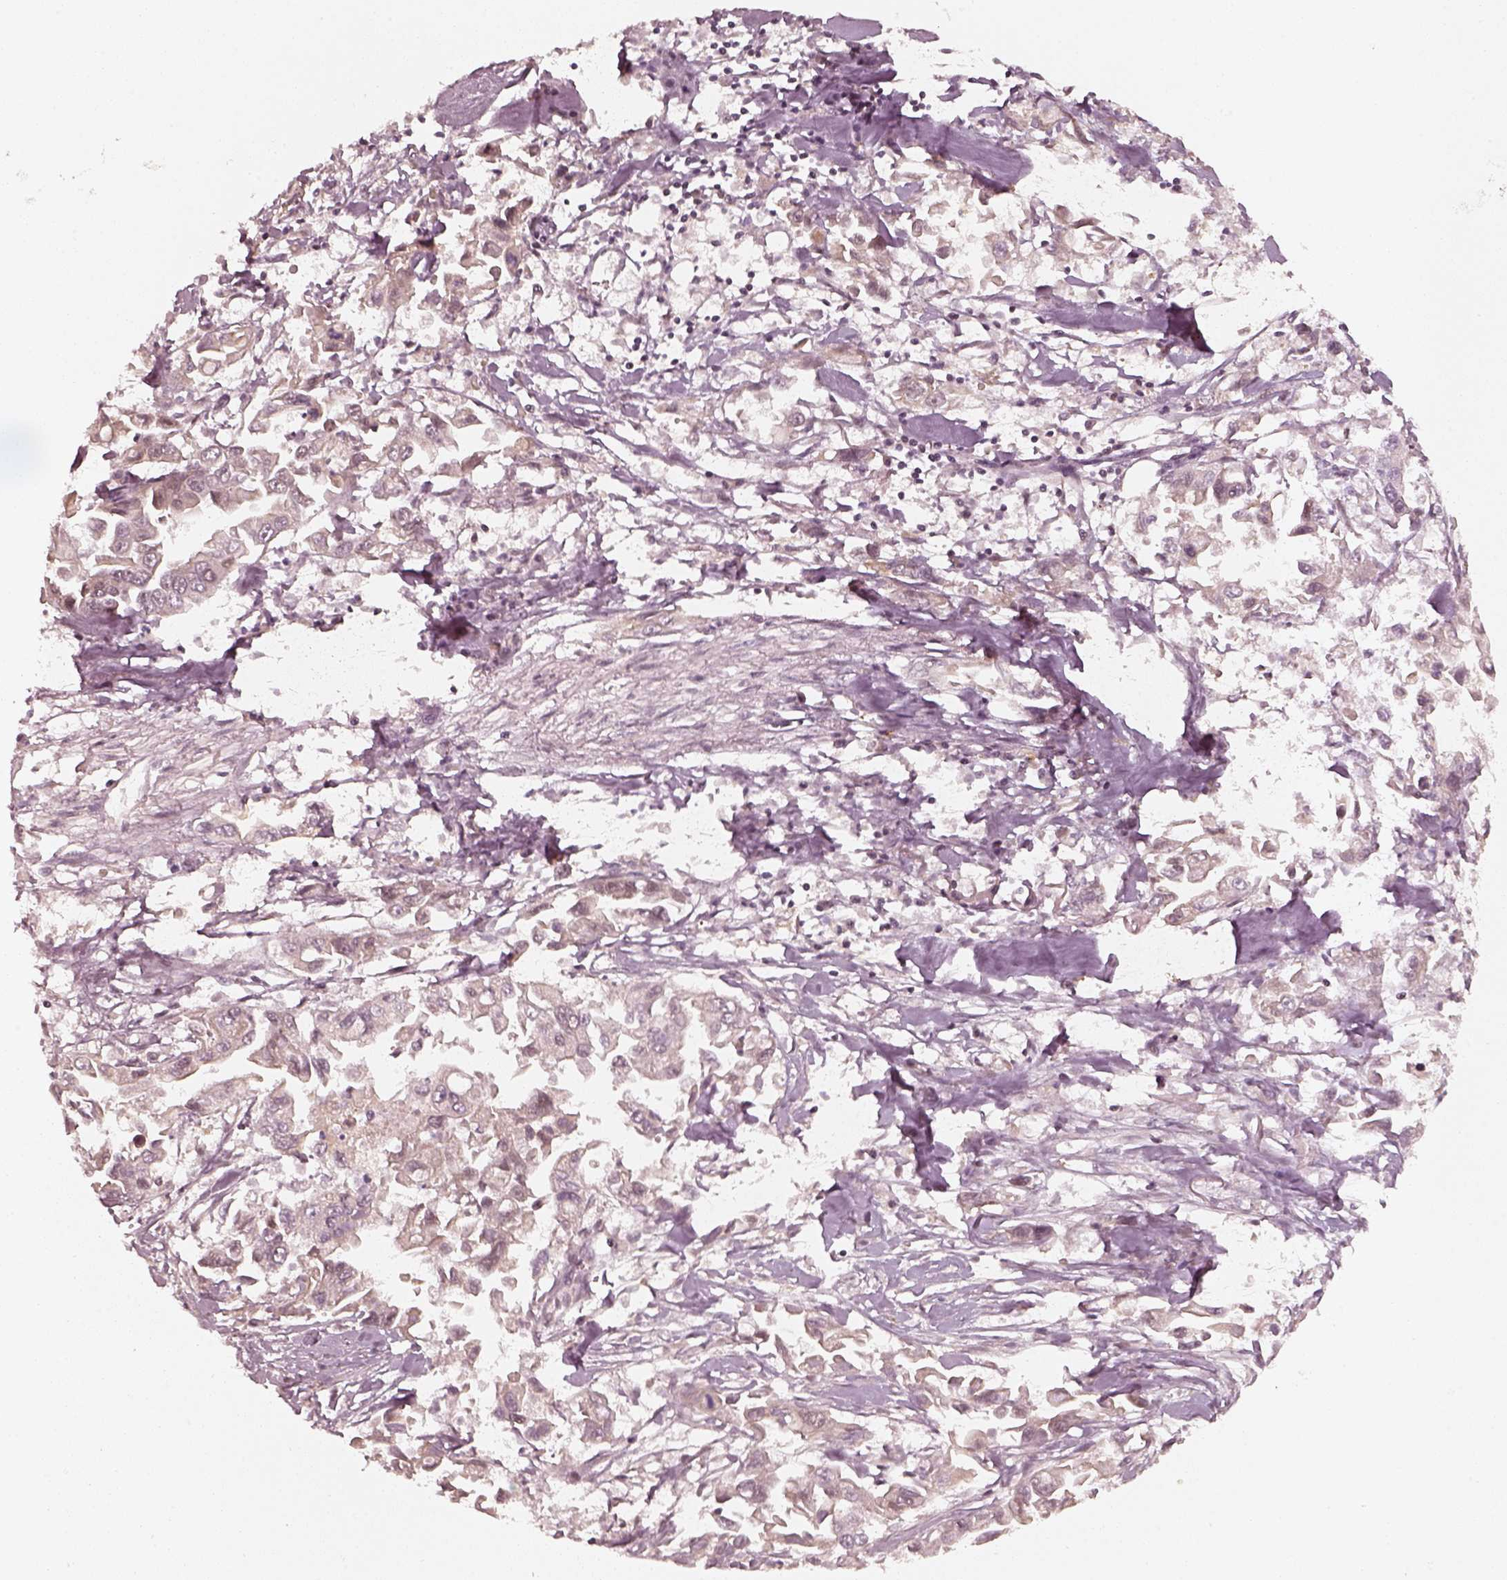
{"staining": {"intensity": "negative", "quantity": "none", "location": "none"}, "tissue": "pancreatic cancer", "cell_type": "Tumor cells", "image_type": "cancer", "snomed": [{"axis": "morphology", "description": "Adenocarcinoma, NOS"}, {"axis": "topography", "description": "Pancreas"}], "caption": "Immunohistochemistry (IHC) micrograph of neoplastic tissue: pancreatic cancer stained with DAB (3,3'-diaminobenzidine) demonstrates no significant protein positivity in tumor cells.", "gene": "GMEB2", "patient": {"sex": "female", "age": 83}}